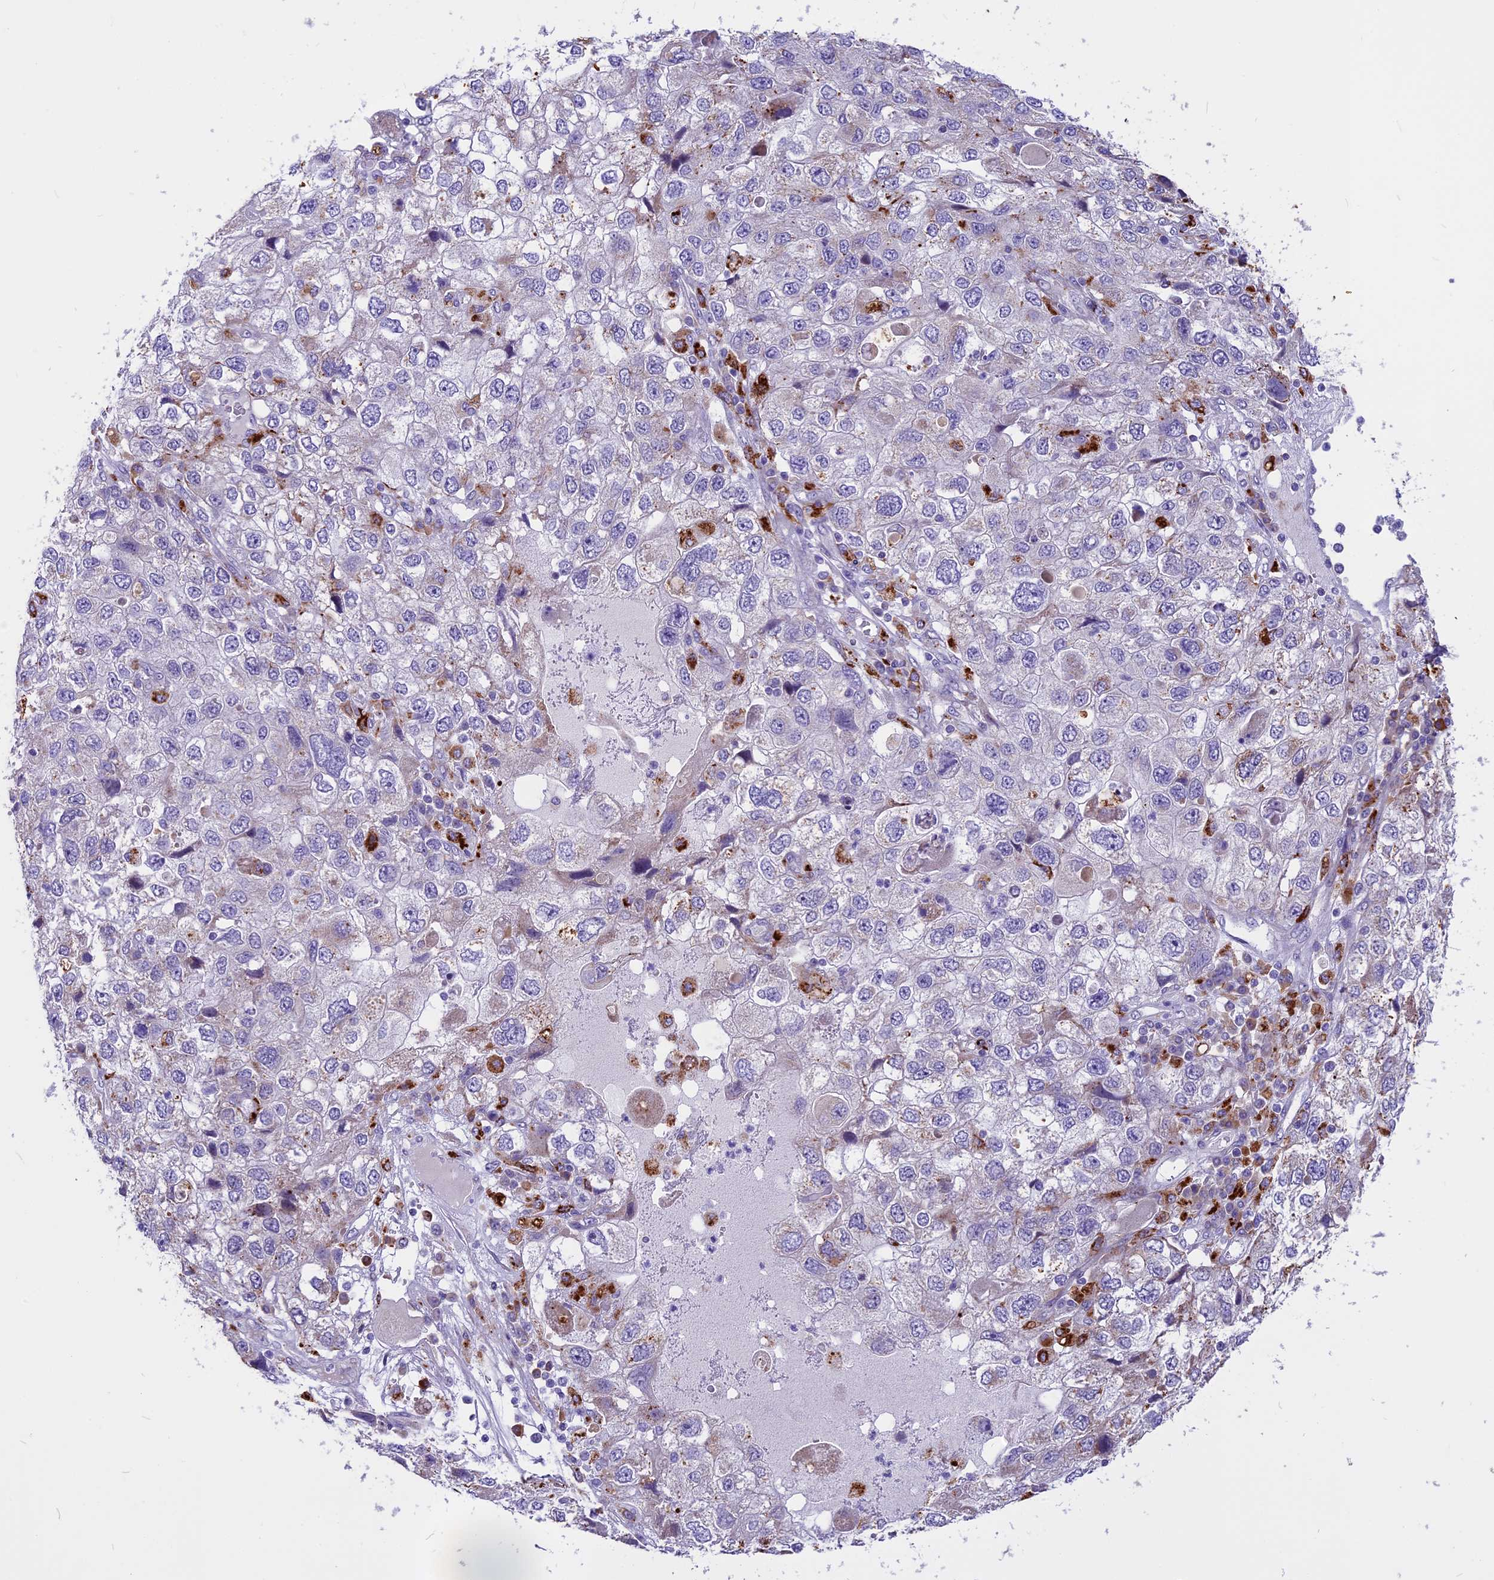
{"staining": {"intensity": "weak", "quantity": "<25%", "location": "cytoplasmic/membranous"}, "tissue": "endometrial cancer", "cell_type": "Tumor cells", "image_type": "cancer", "snomed": [{"axis": "morphology", "description": "Adenocarcinoma, NOS"}, {"axis": "topography", "description": "Endometrium"}], "caption": "Endometrial cancer stained for a protein using IHC shows no positivity tumor cells.", "gene": "THRSP", "patient": {"sex": "female", "age": 49}}